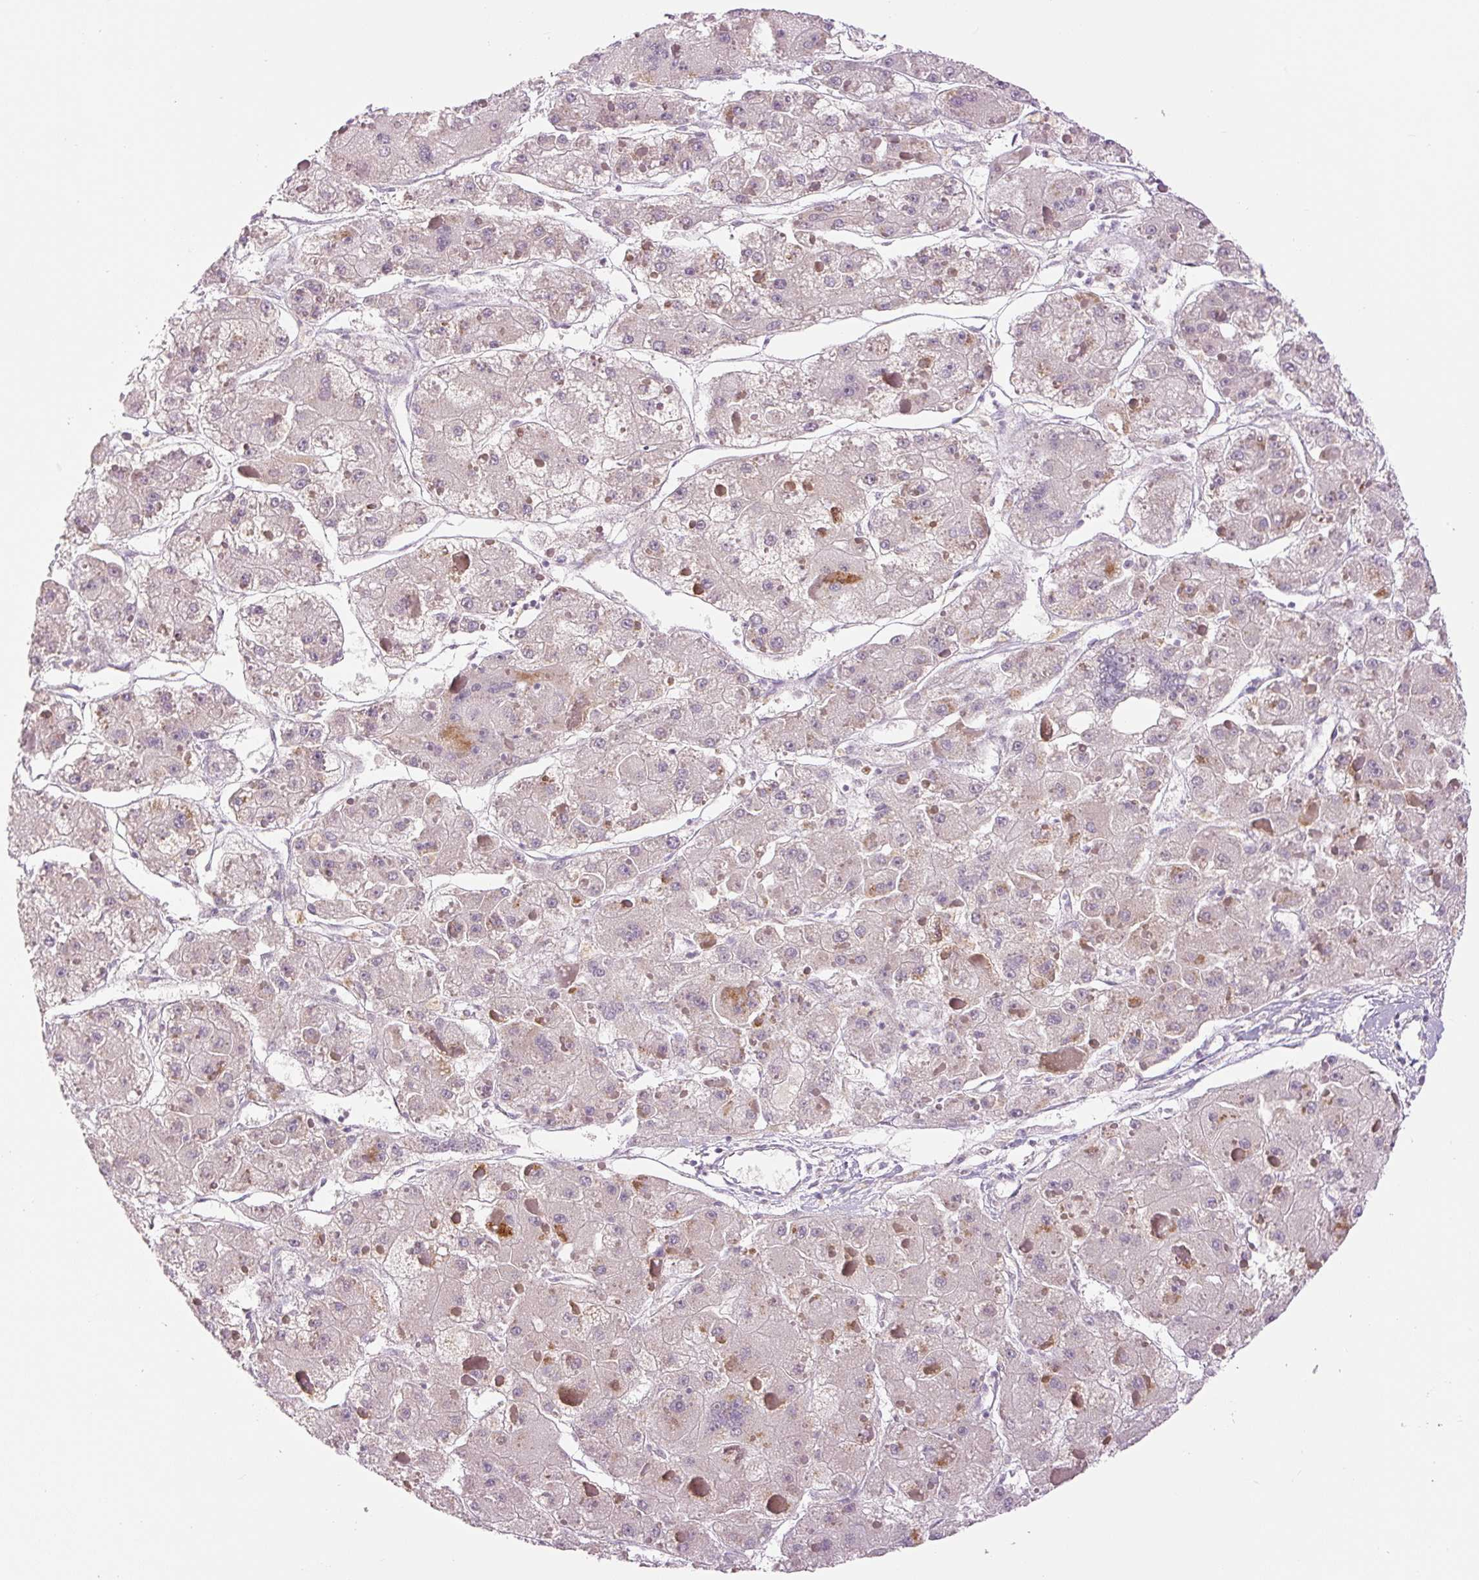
{"staining": {"intensity": "negative", "quantity": "none", "location": "none"}, "tissue": "liver cancer", "cell_type": "Tumor cells", "image_type": "cancer", "snomed": [{"axis": "morphology", "description": "Carcinoma, Hepatocellular, NOS"}, {"axis": "topography", "description": "Liver"}], "caption": "High power microscopy histopathology image of an immunohistochemistry (IHC) micrograph of liver cancer, revealing no significant positivity in tumor cells. (DAB IHC, high magnification).", "gene": "FABP7", "patient": {"sex": "female", "age": 73}}